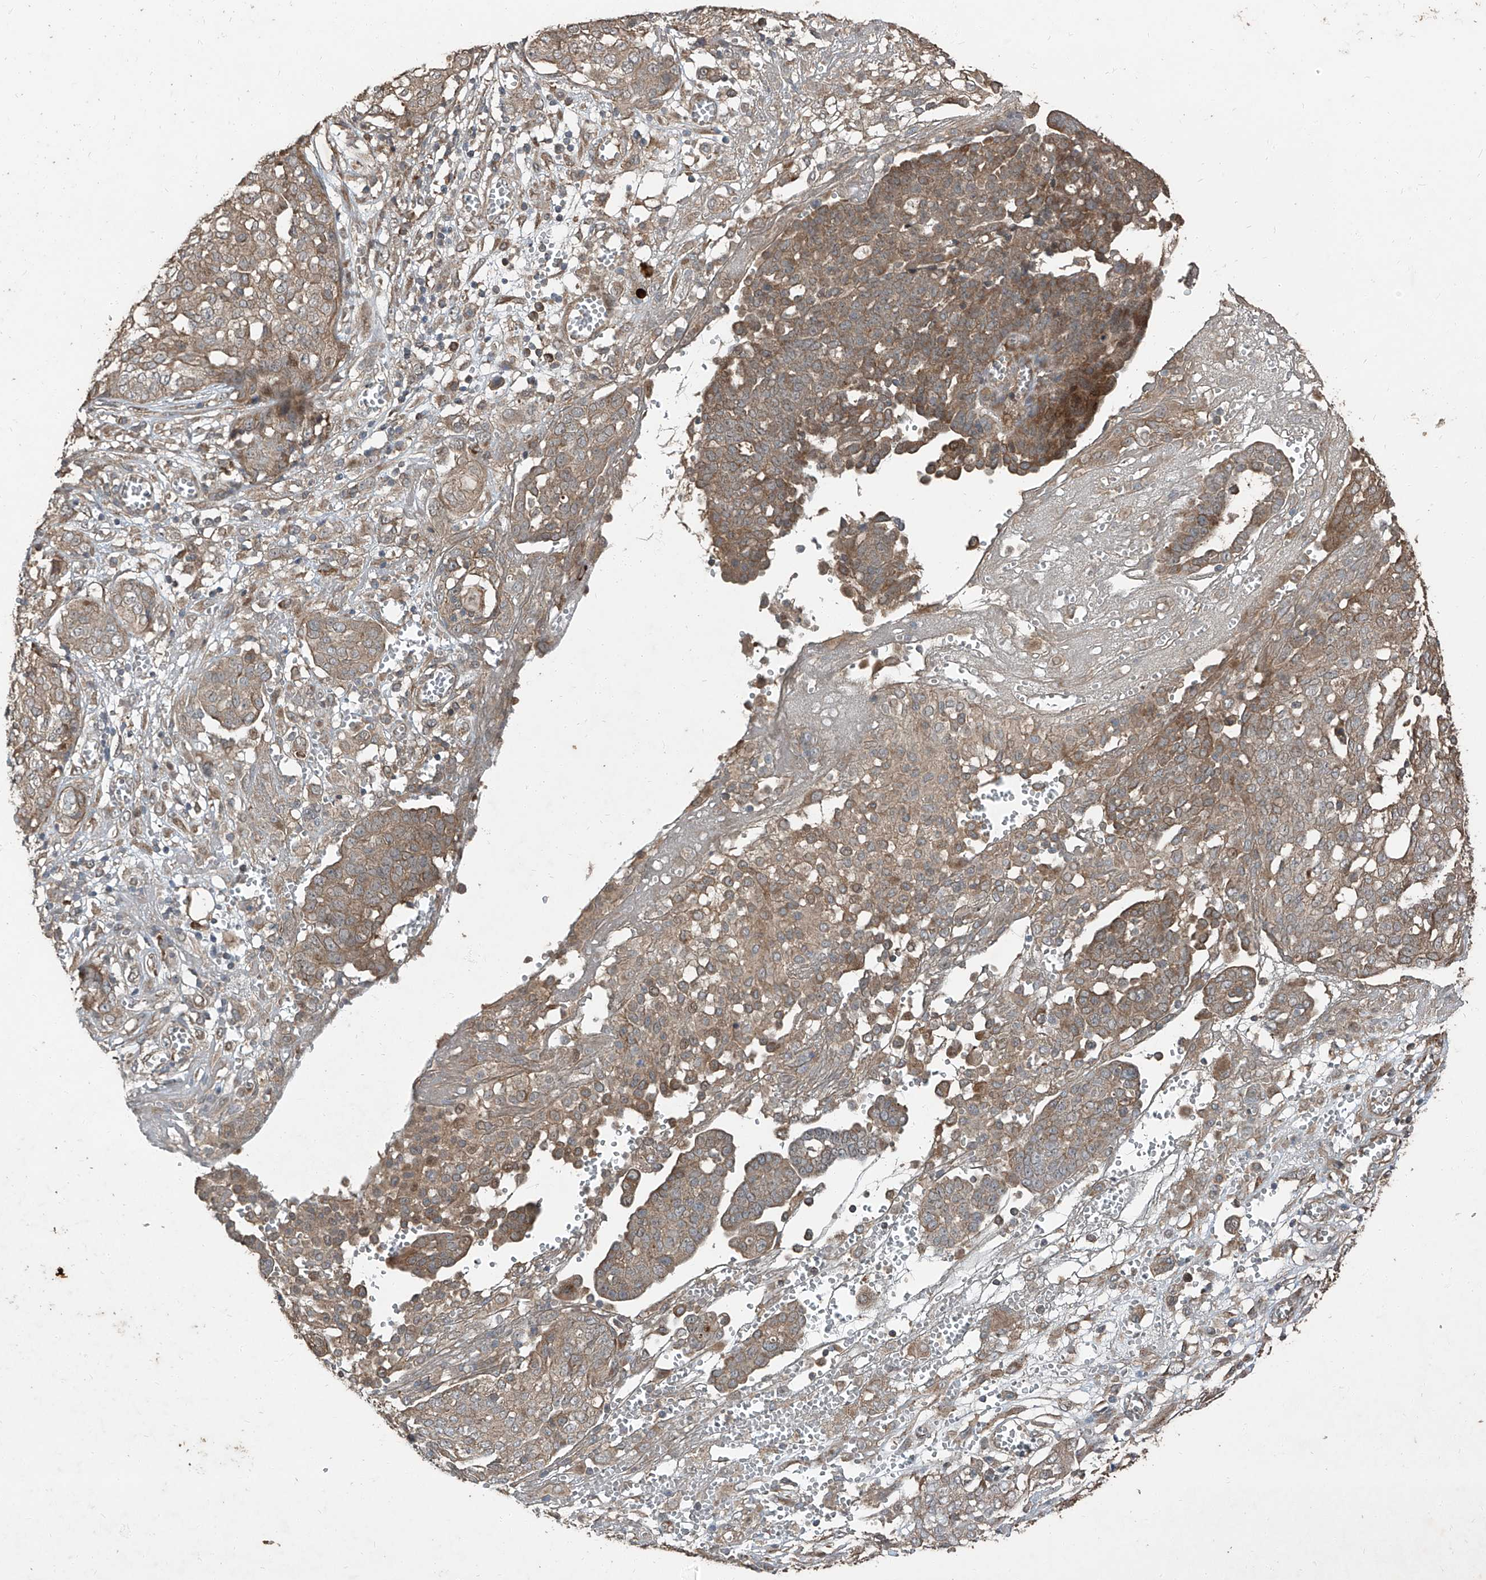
{"staining": {"intensity": "moderate", "quantity": ">75%", "location": "cytoplasmic/membranous"}, "tissue": "ovarian cancer", "cell_type": "Tumor cells", "image_type": "cancer", "snomed": [{"axis": "morphology", "description": "Cystadenocarcinoma, serous, NOS"}, {"axis": "topography", "description": "Soft tissue"}, {"axis": "topography", "description": "Ovary"}], "caption": "Human ovarian cancer (serous cystadenocarcinoma) stained with a protein marker demonstrates moderate staining in tumor cells.", "gene": "CCN1", "patient": {"sex": "female", "age": 57}}